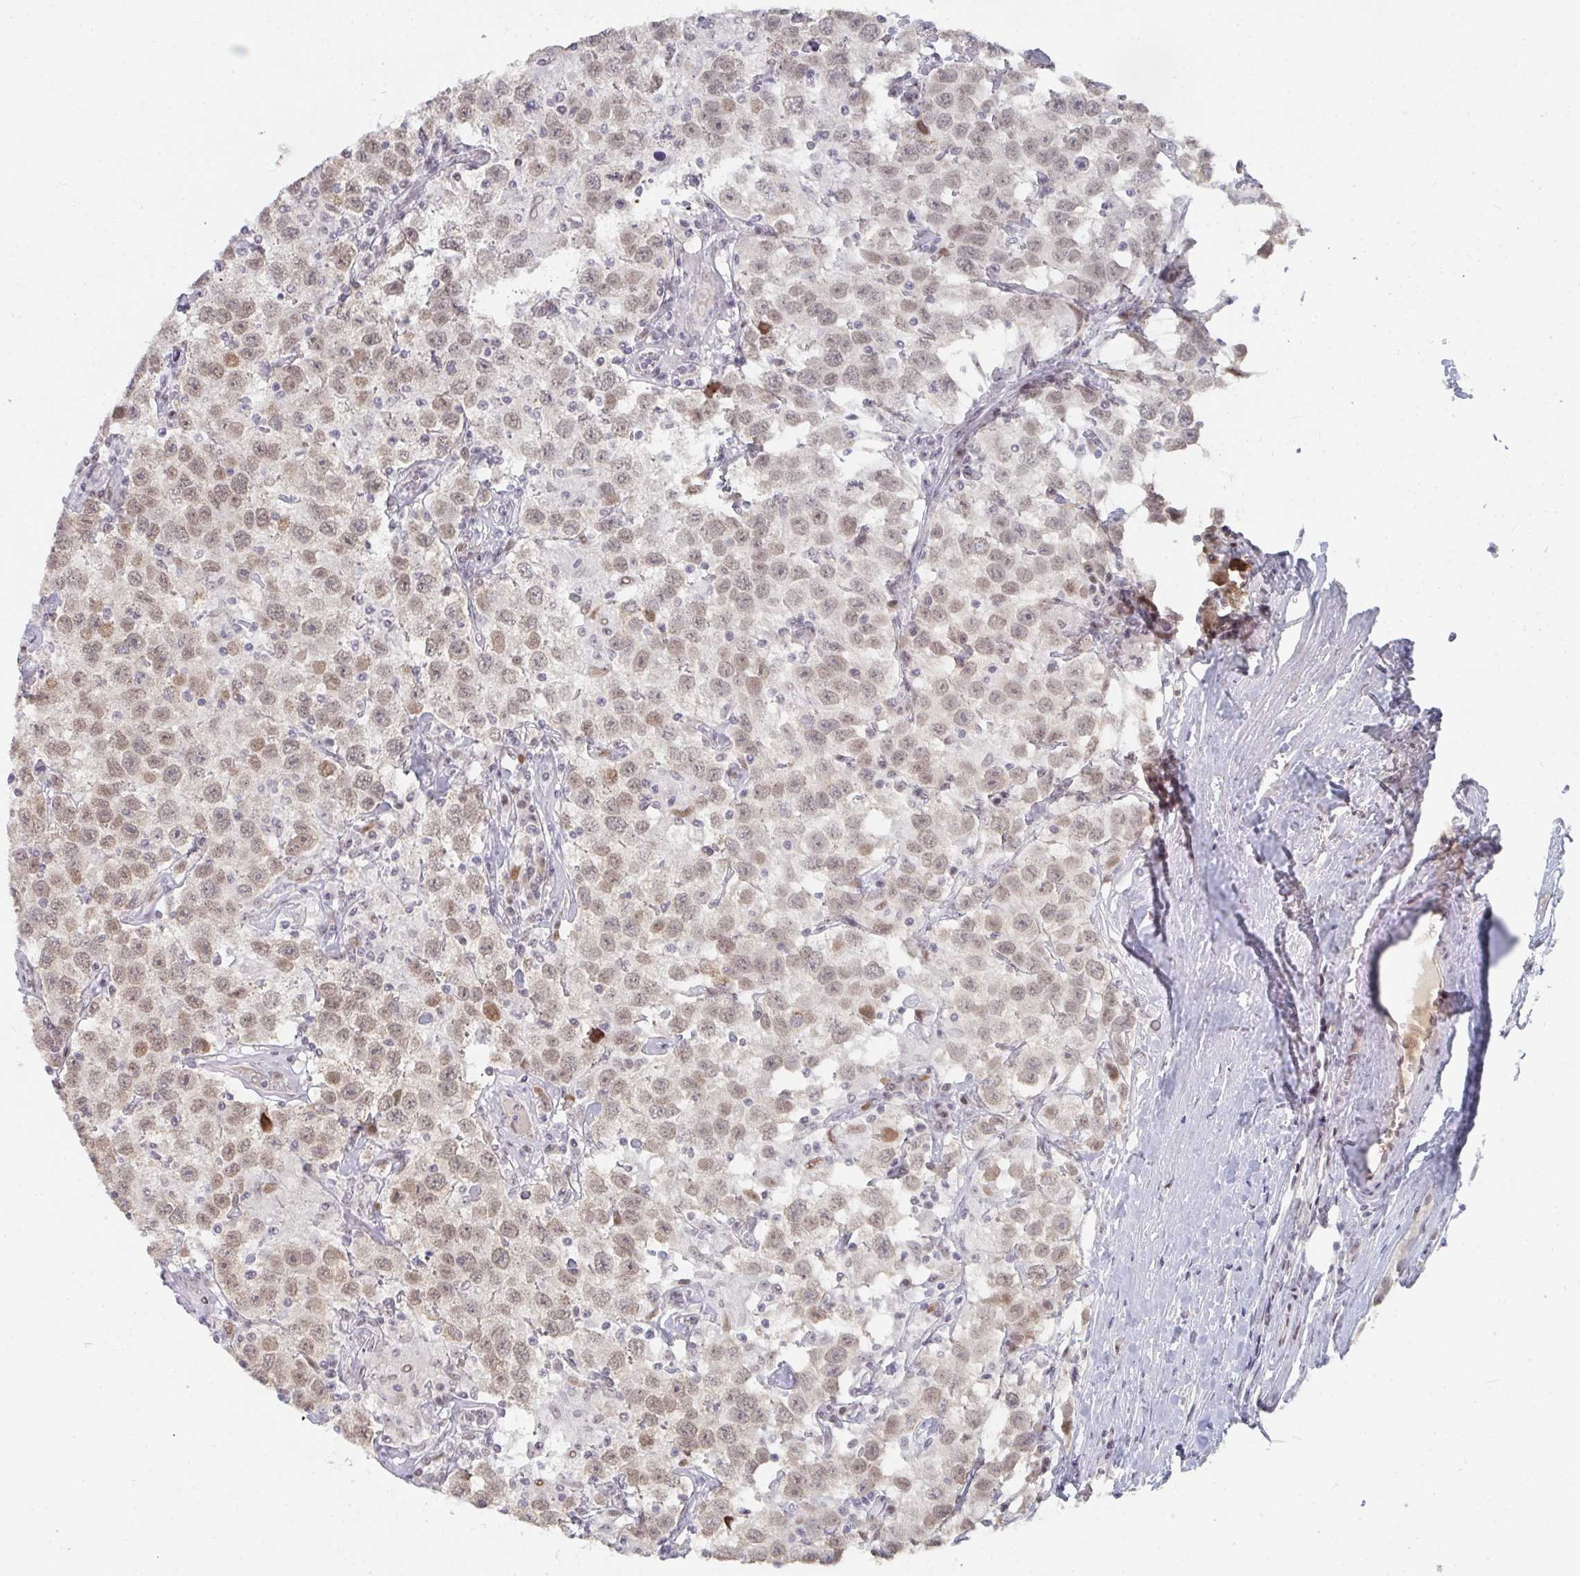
{"staining": {"intensity": "weak", "quantity": ">75%", "location": "nuclear"}, "tissue": "testis cancer", "cell_type": "Tumor cells", "image_type": "cancer", "snomed": [{"axis": "morphology", "description": "Seminoma, NOS"}, {"axis": "topography", "description": "Testis"}], "caption": "Seminoma (testis) stained for a protein displays weak nuclear positivity in tumor cells.", "gene": "LIN54", "patient": {"sex": "male", "age": 41}}